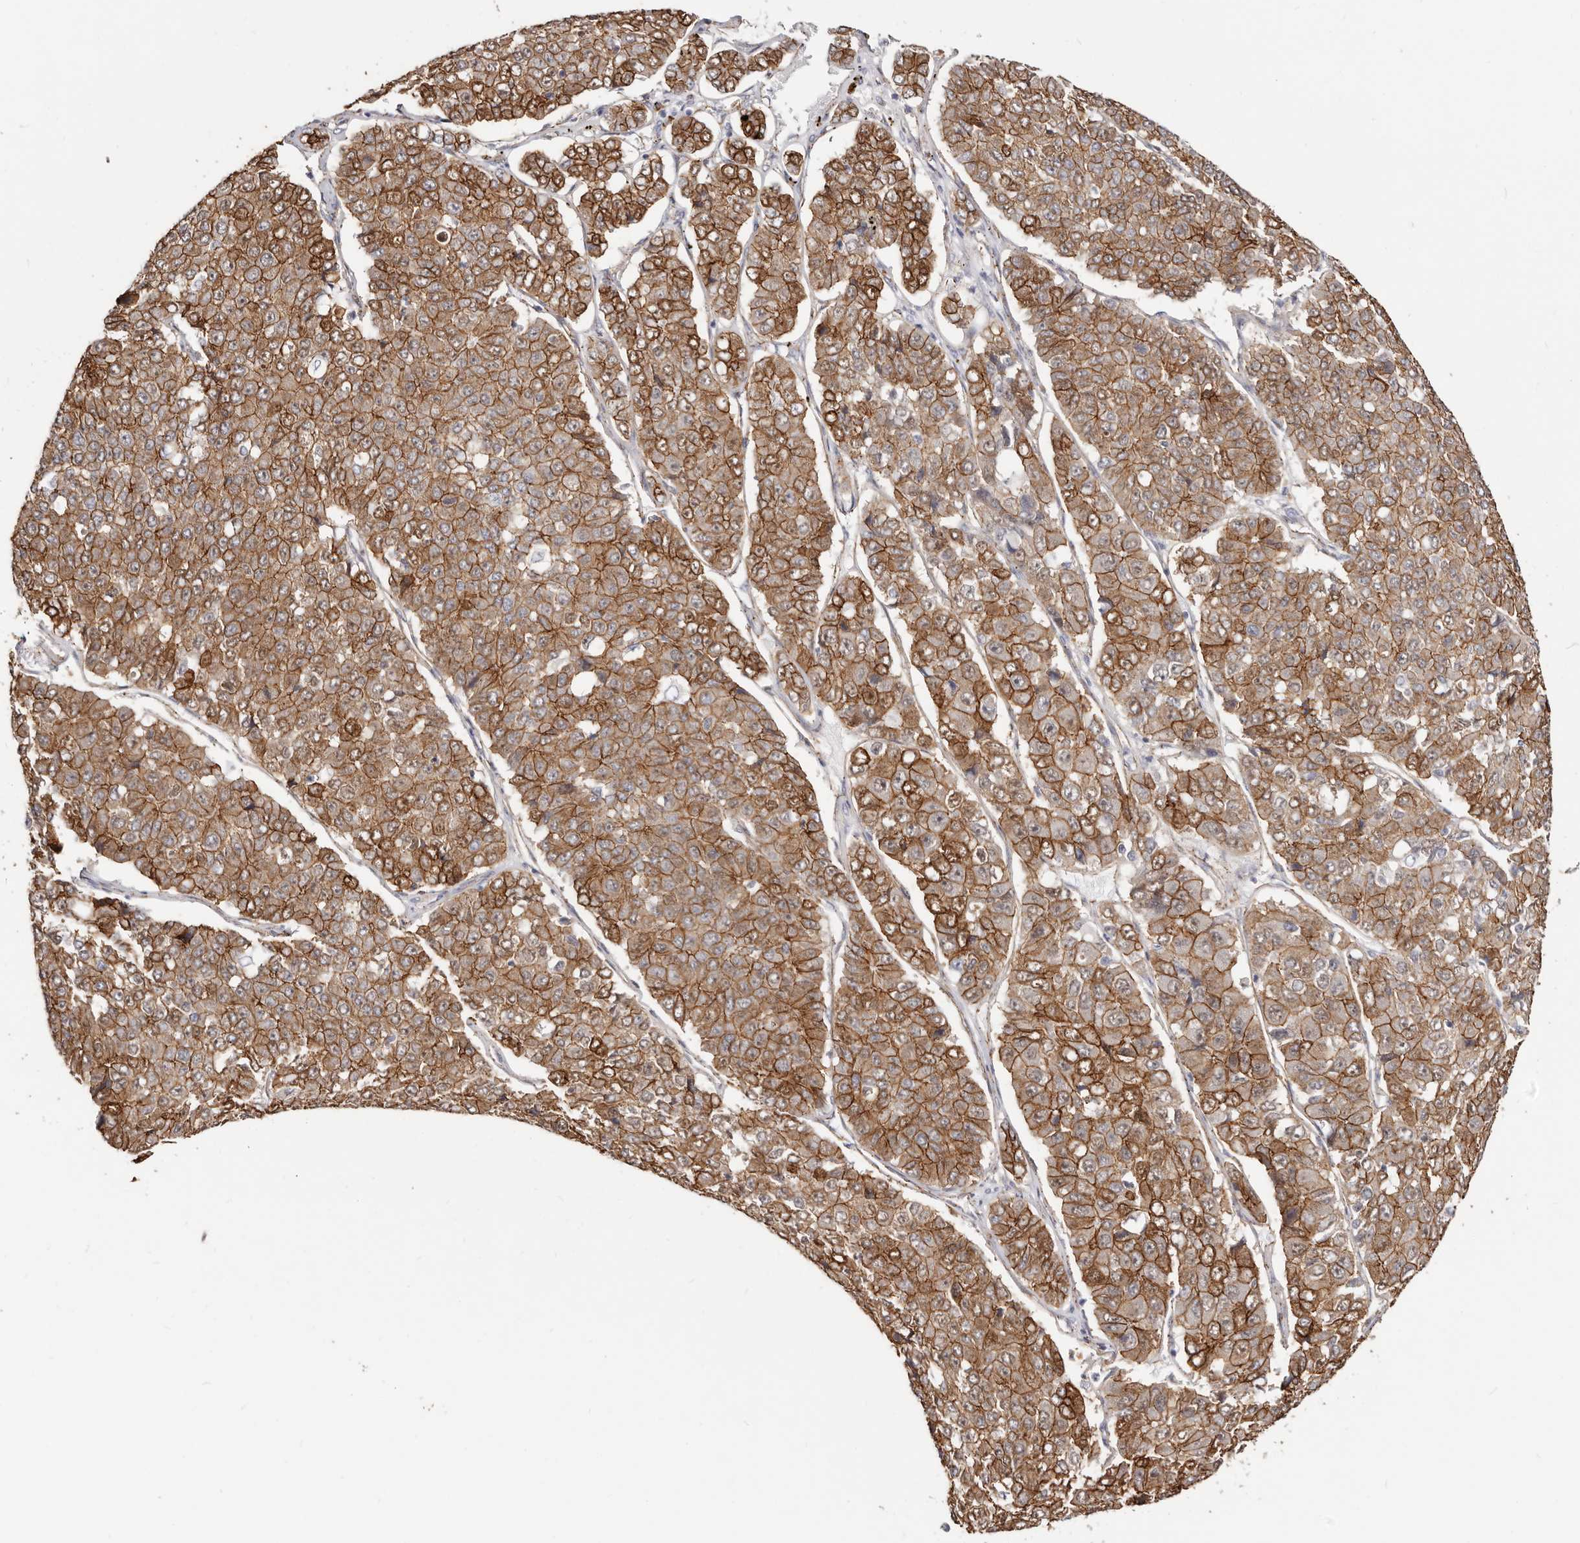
{"staining": {"intensity": "strong", "quantity": ">75%", "location": "cytoplasmic/membranous"}, "tissue": "pancreatic cancer", "cell_type": "Tumor cells", "image_type": "cancer", "snomed": [{"axis": "morphology", "description": "Adenocarcinoma, NOS"}, {"axis": "topography", "description": "Pancreas"}], "caption": "The histopathology image demonstrates a brown stain indicating the presence of a protein in the cytoplasmic/membranous of tumor cells in pancreatic adenocarcinoma. The protein is shown in brown color, while the nuclei are stained blue.", "gene": "CTNNB1", "patient": {"sex": "male", "age": 50}}